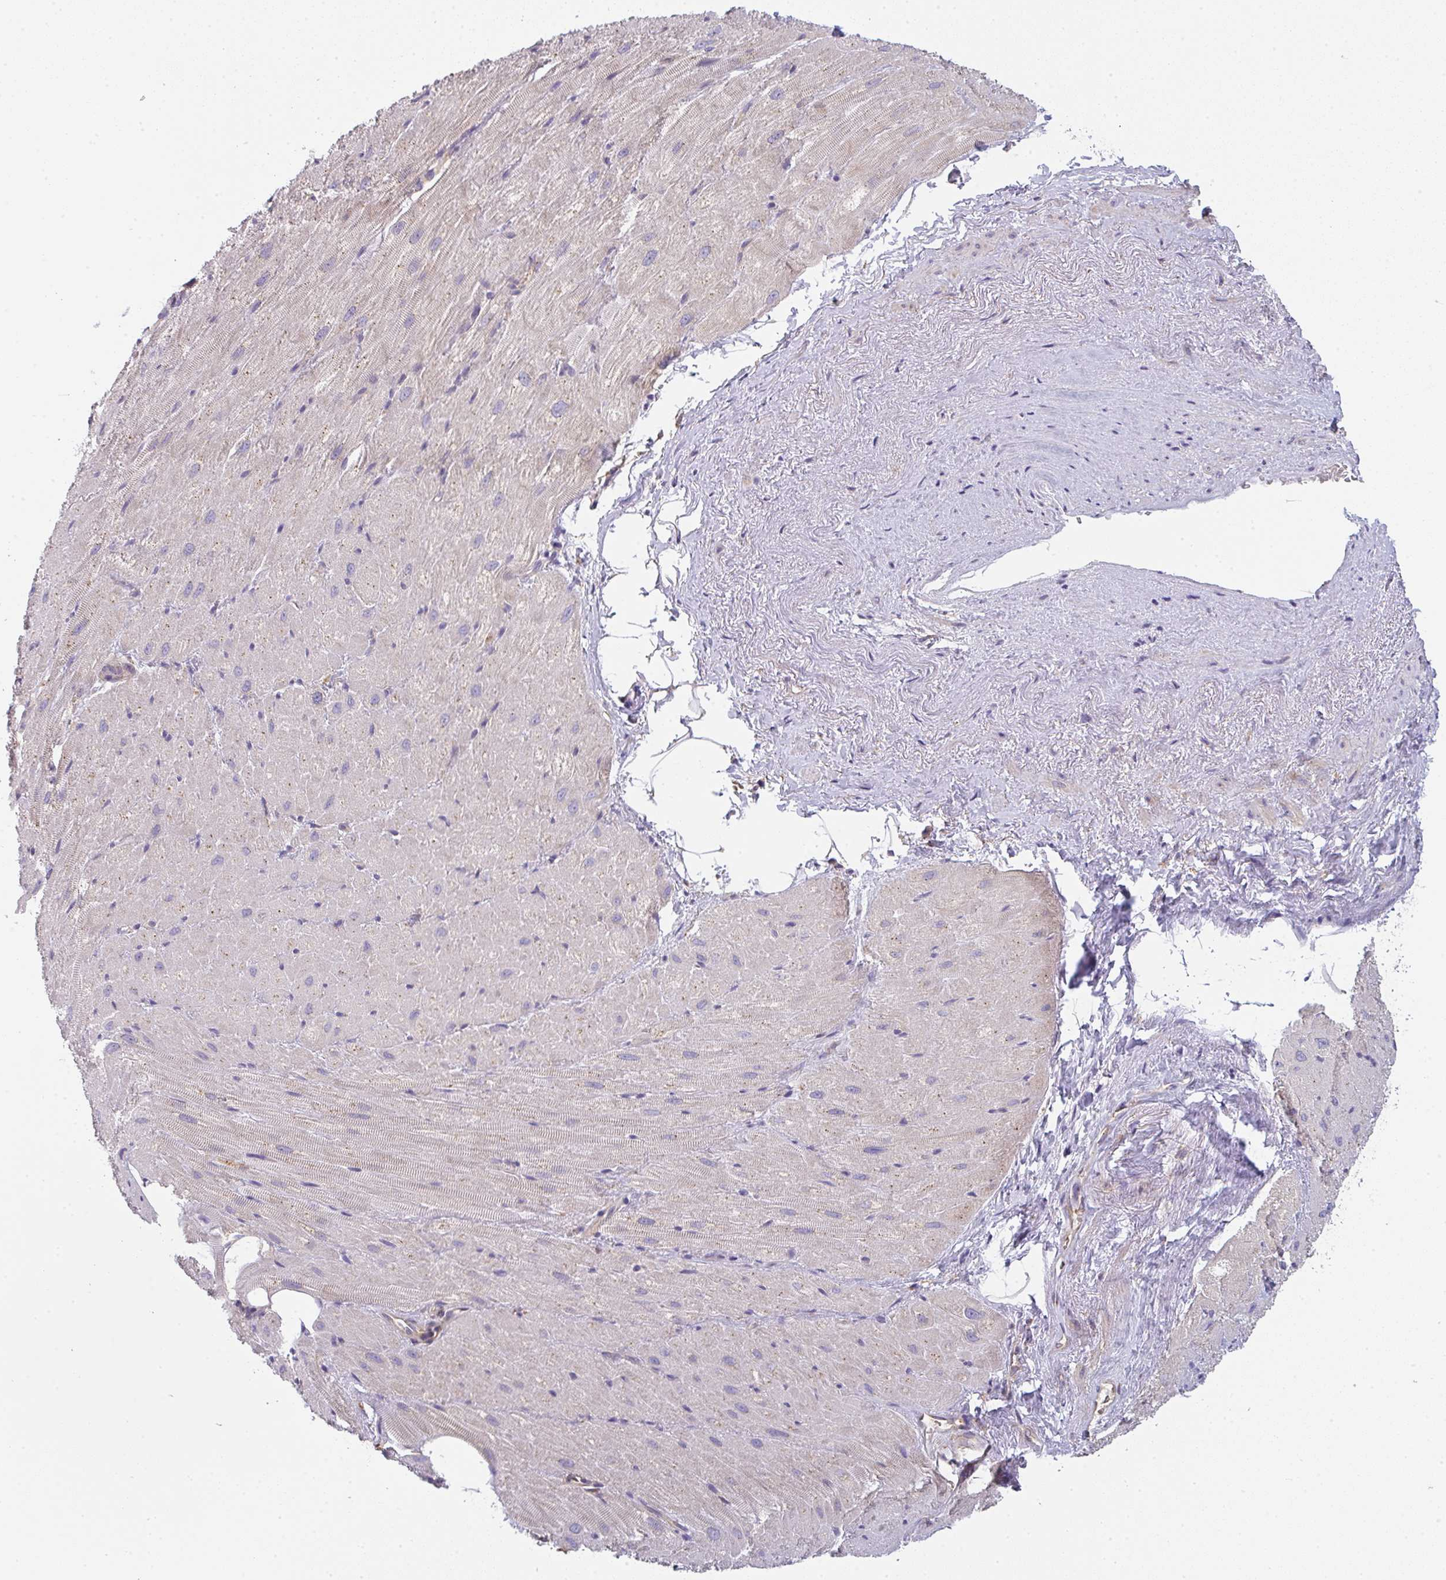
{"staining": {"intensity": "negative", "quantity": "none", "location": "none"}, "tissue": "heart muscle", "cell_type": "Cardiomyocytes", "image_type": "normal", "snomed": [{"axis": "morphology", "description": "Normal tissue, NOS"}, {"axis": "topography", "description": "Heart"}], "caption": "The IHC image has no significant positivity in cardiomyocytes of heart muscle.", "gene": "SNX5", "patient": {"sex": "male", "age": 62}}